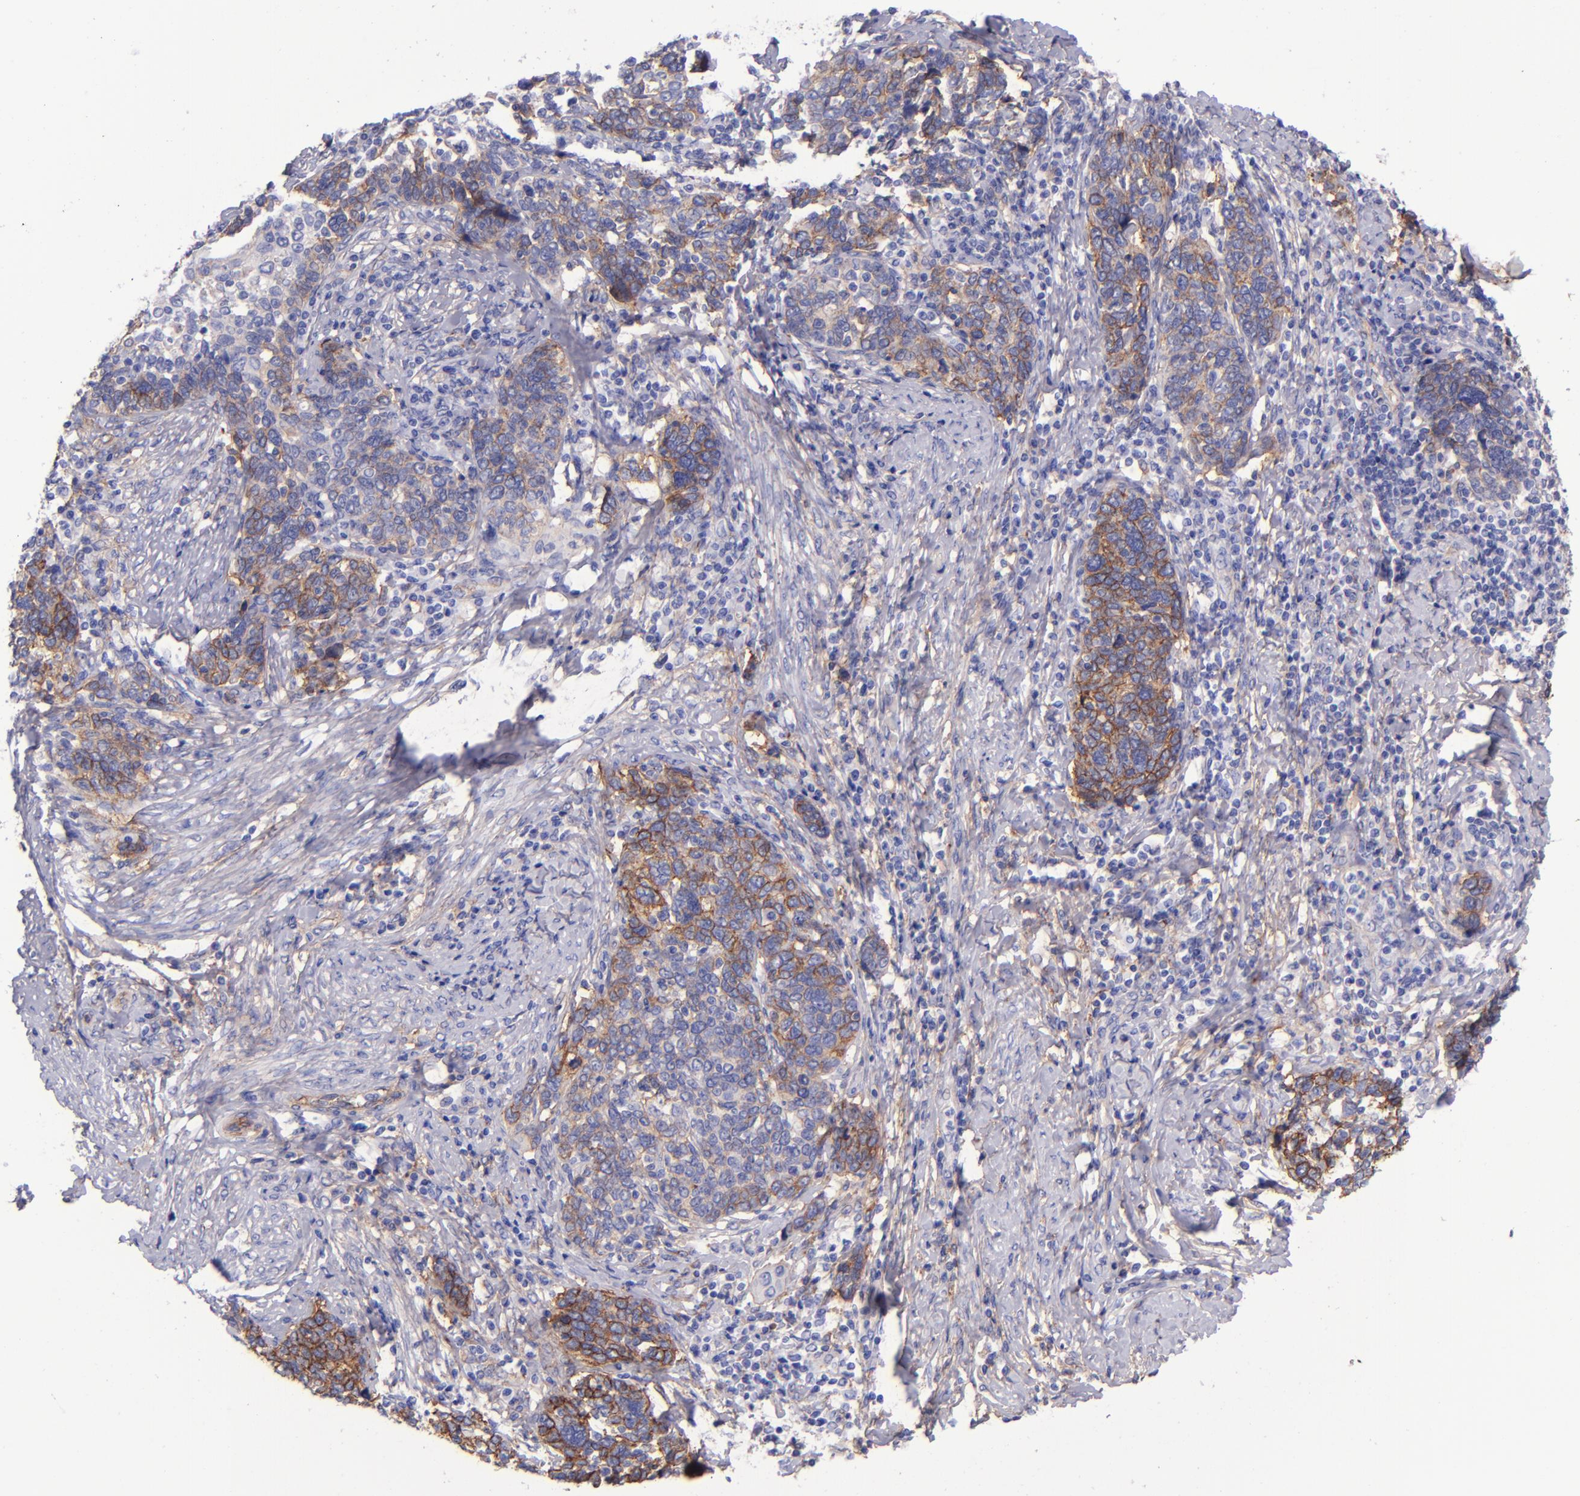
{"staining": {"intensity": "moderate", "quantity": "<25%", "location": "cytoplasmic/membranous"}, "tissue": "cervical cancer", "cell_type": "Tumor cells", "image_type": "cancer", "snomed": [{"axis": "morphology", "description": "Squamous cell carcinoma, NOS"}, {"axis": "topography", "description": "Cervix"}], "caption": "A photomicrograph of cervical cancer stained for a protein displays moderate cytoplasmic/membranous brown staining in tumor cells.", "gene": "ITGAV", "patient": {"sex": "female", "age": 41}}